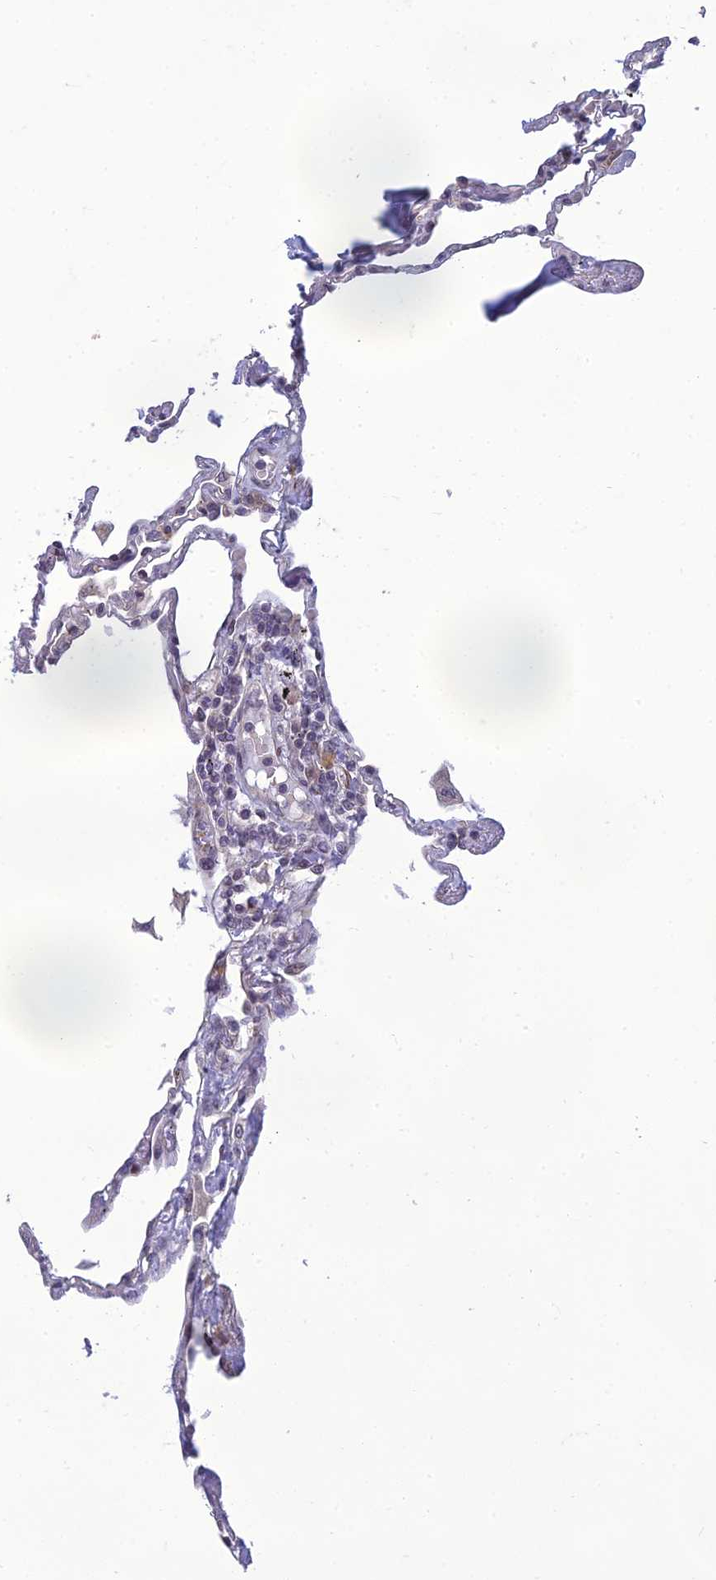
{"staining": {"intensity": "negative", "quantity": "none", "location": "none"}, "tissue": "lung", "cell_type": "Alveolar cells", "image_type": "normal", "snomed": [{"axis": "morphology", "description": "Normal tissue, NOS"}, {"axis": "topography", "description": "Lung"}], "caption": "Immunohistochemistry (IHC) image of unremarkable lung: human lung stained with DAB (3,3'-diaminobenzidine) exhibits no significant protein staining in alveolar cells.", "gene": "DTX2", "patient": {"sex": "female", "age": 67}}